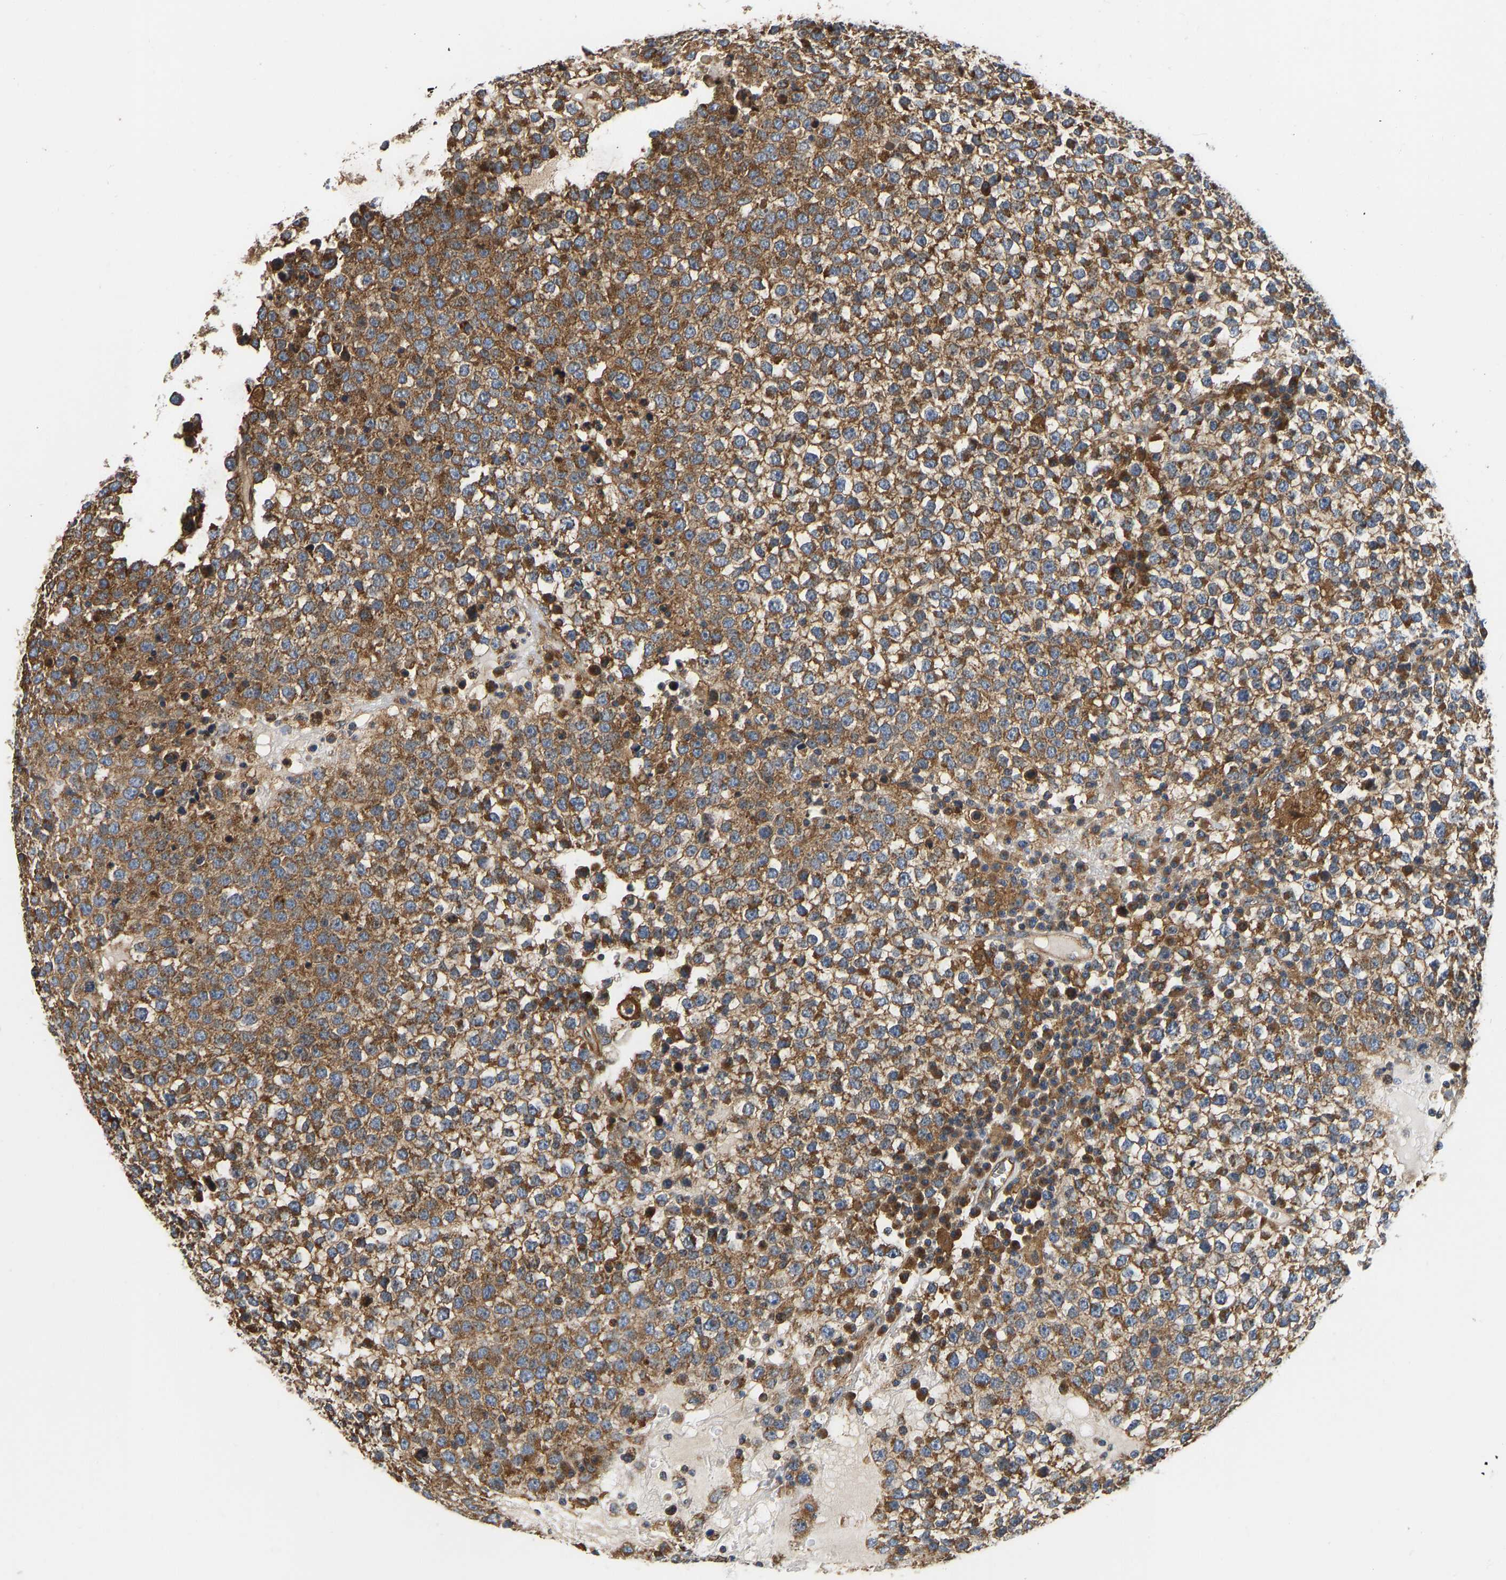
{"staining": {"intensity": "moderate", "quantity": ">75%", "location": "cytoplasmic/membranous"}, "tissue": "testis cancer", "cell_type": "Tumor cells", "image_type": "cancer", "snomed": [{"axis": "morphology", "description": "Seminoma, NOS"}, {"axis": "topography", "description": "Testis"}], "caption": "A brown stain highlights moderate cytoplasmic/membranous positivity of a protein in testis seminoma tumor cells.", "gene": "FLNB", "patient": {"sex": "male", "age": 65}}